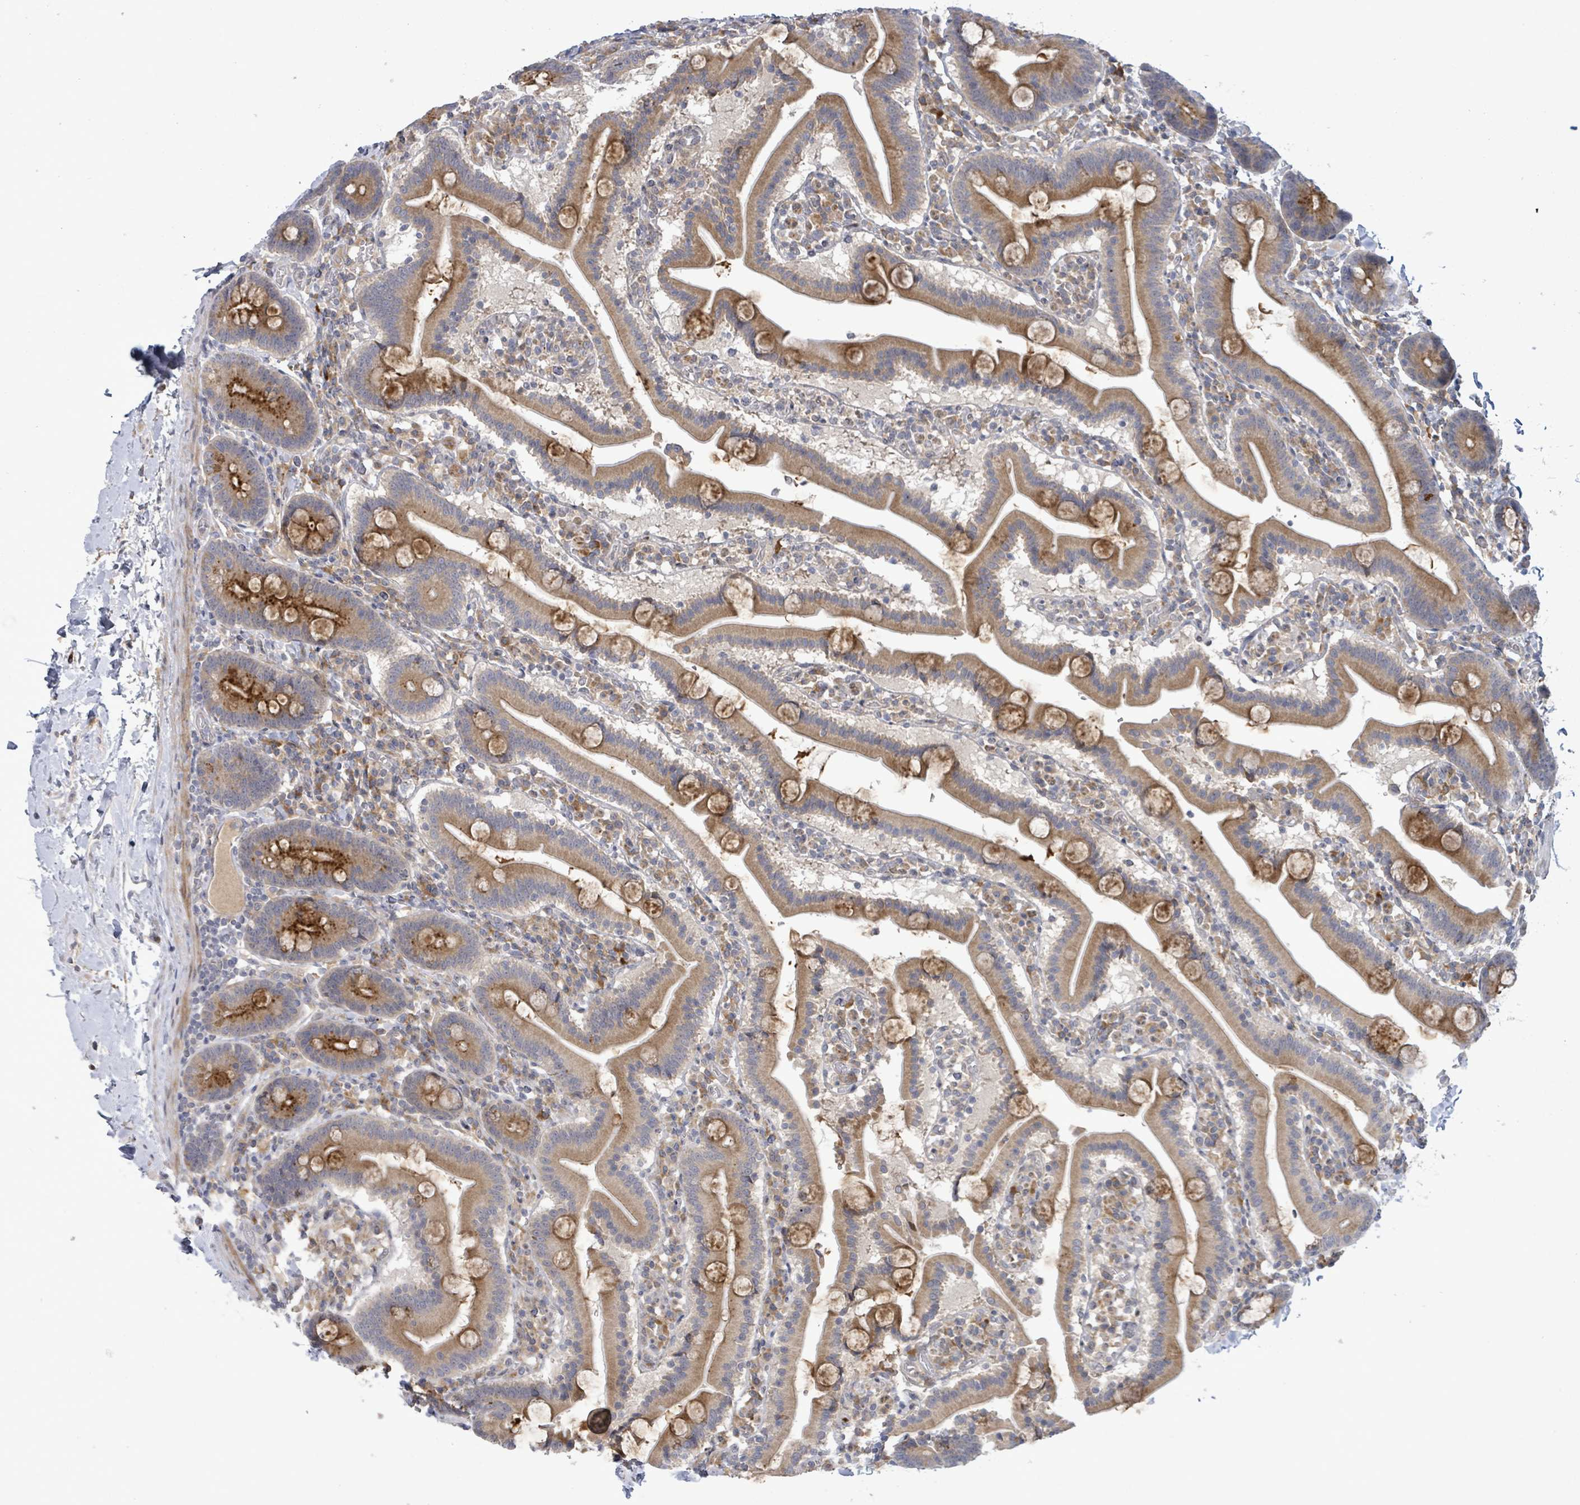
{"staining": {"intensity": "strong", "quantity": "25%-75%", "location": "cytoplasmic/membranous"}, "tissue": "duodenum", "cell_type": "Glandular cells", "image_type": "normal", "snomed": [{"axis": "morphology", "description": "Normal tissue, NOS"}, {"axis": "topography", "description": "Duodenum"}], "caption": "Brown immunohistochemical staining in unremarkable duodenum demonstrates strong cytoplasmic/membranous staining in about 25%-75% of glandular cells. Immunohistochemistry (ihc) stains the protein of interest in brown and the nuclei are stained blue.", "gene": "SLIT3", "patient": {"sex": "male", "age": 55}}